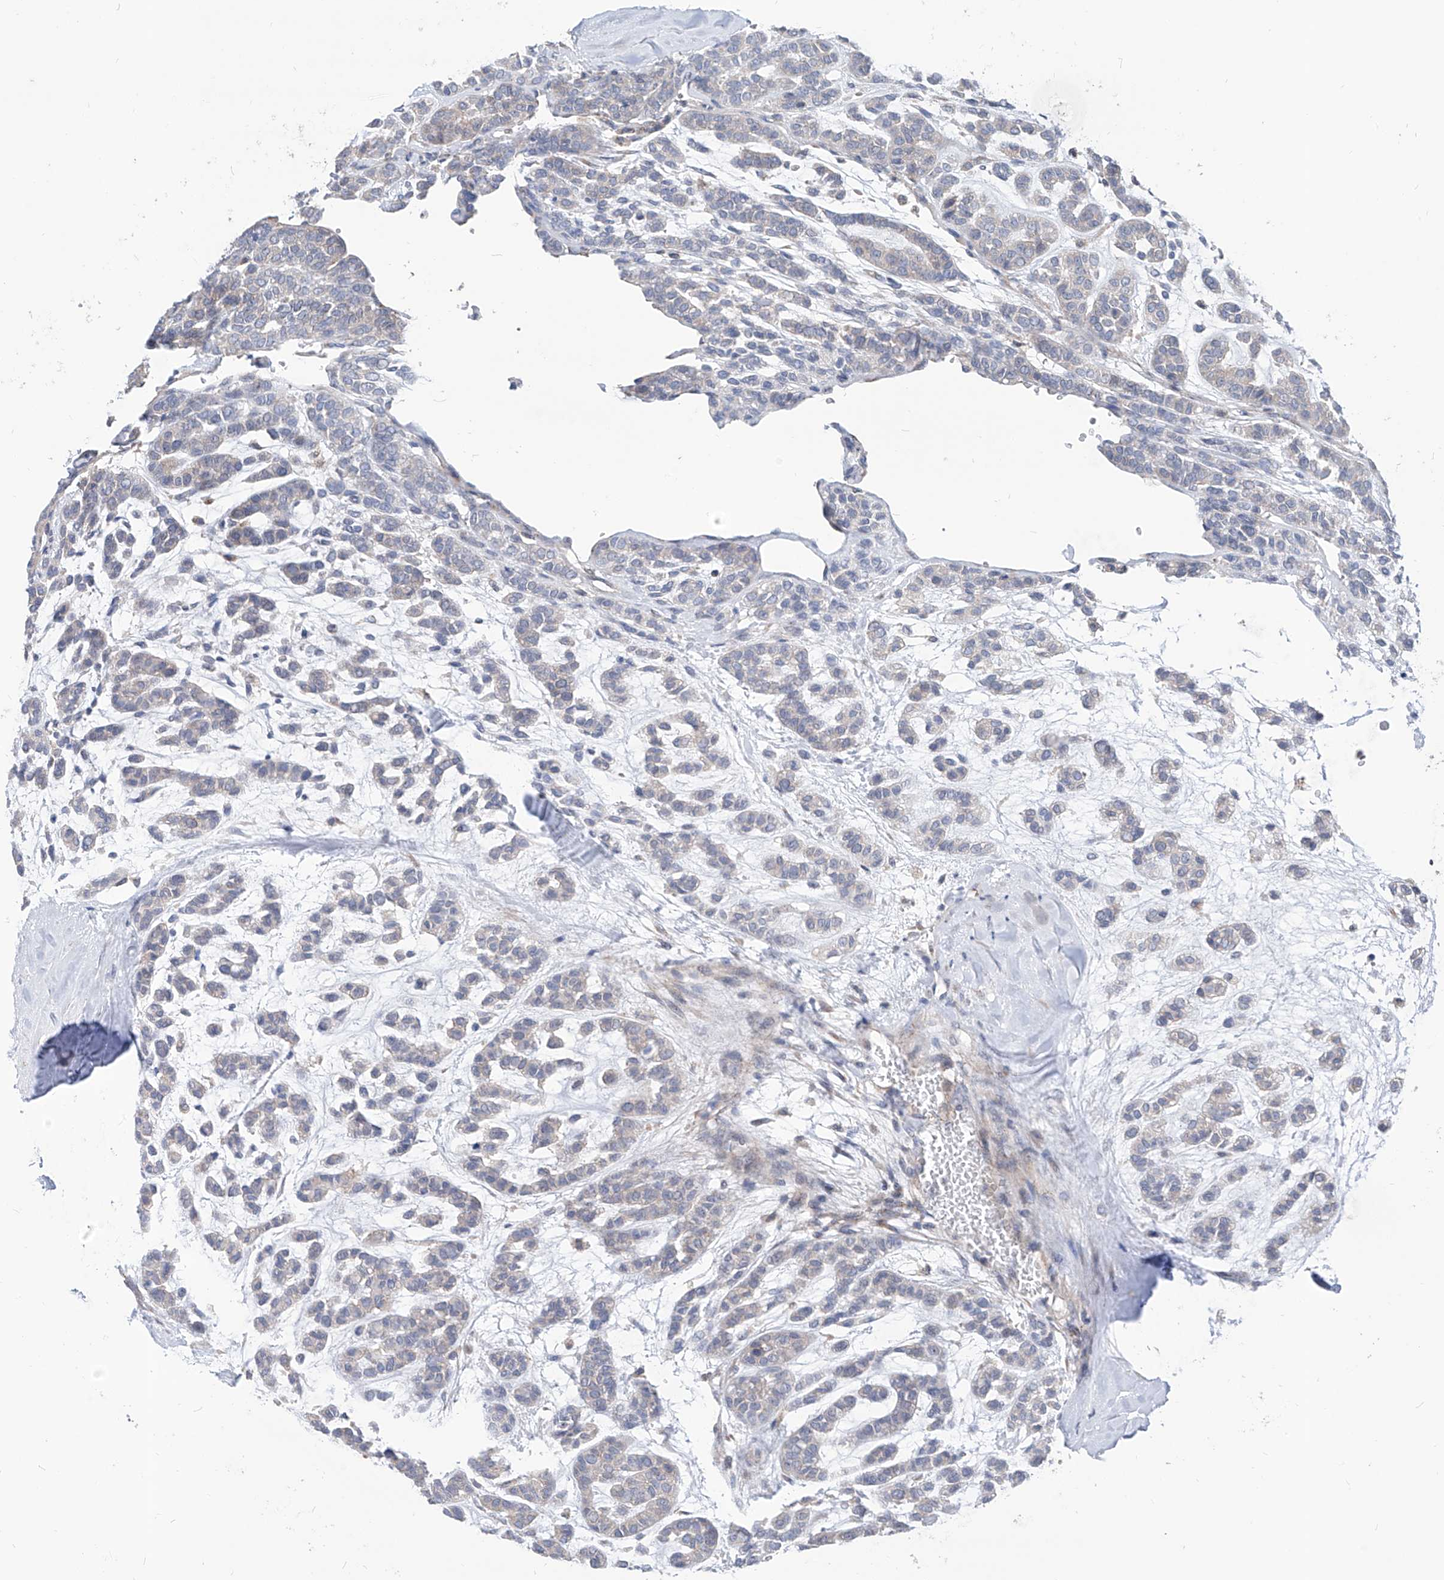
{"staining": {"intensity": "negative", "quantity": "none", "location": "none"}, "tissue": "head and neck cancer", "cell_type": "Tumor cells", "image_type": "cancer", "snomed": [{"axis": "morphology", "description": "Adenocarcinoma, NOS"}, {"axis": "morphology", "description": "Adenoma, NOS"}, {"axis": "topography", "description": "Head-Neck"}], "caption": "Head and neck adenoma stained for a protein using immunohistochemistry shows no expression tumor cells.", "gene": "AGPS", "patient": {"sex": "female", "age": 55}}